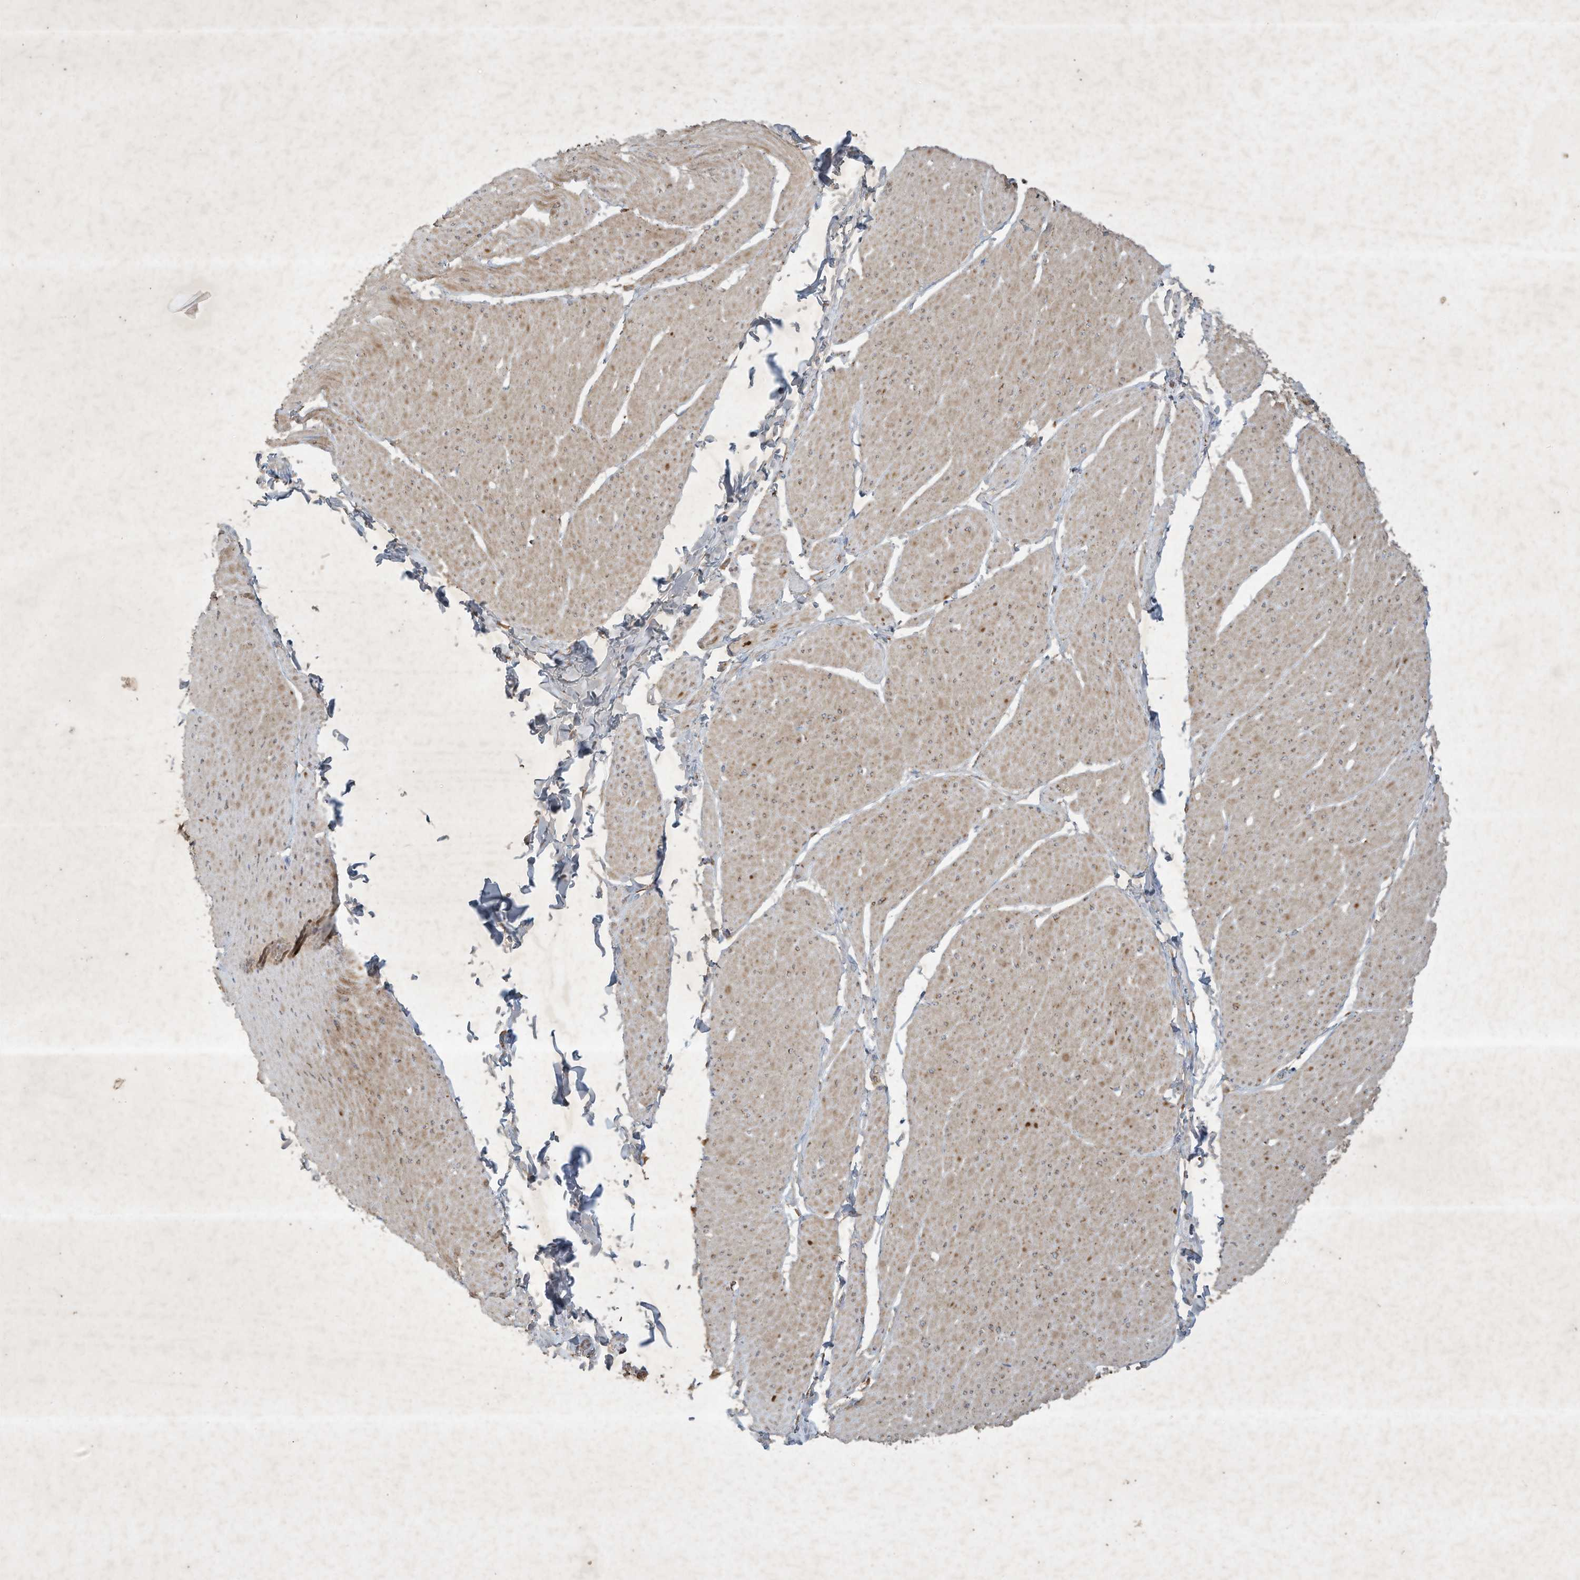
{"staining": {"intensity": "weak", "quantity": "25%-75%", "location": "cytoplasmic/membranous"}, "tissue": "smooth muscle", "cell_type": "Smooth muscle cells", "image_type": "normal", "snomed": [{"axis": "morphology", "description": "Urothelial carcinoma, High grade"}, {"axis": "topography", "description": "Urinary bladder"}], "caption": "This image reveals immunohistochemistry staining of unremarkable human smooth muscle, with low weak cytoplasmic/membranous expression in about 25%-75% of smooth muscle cells.", "gene": "SYNJ2", "patient": {"sex": "male", "age": 46}}